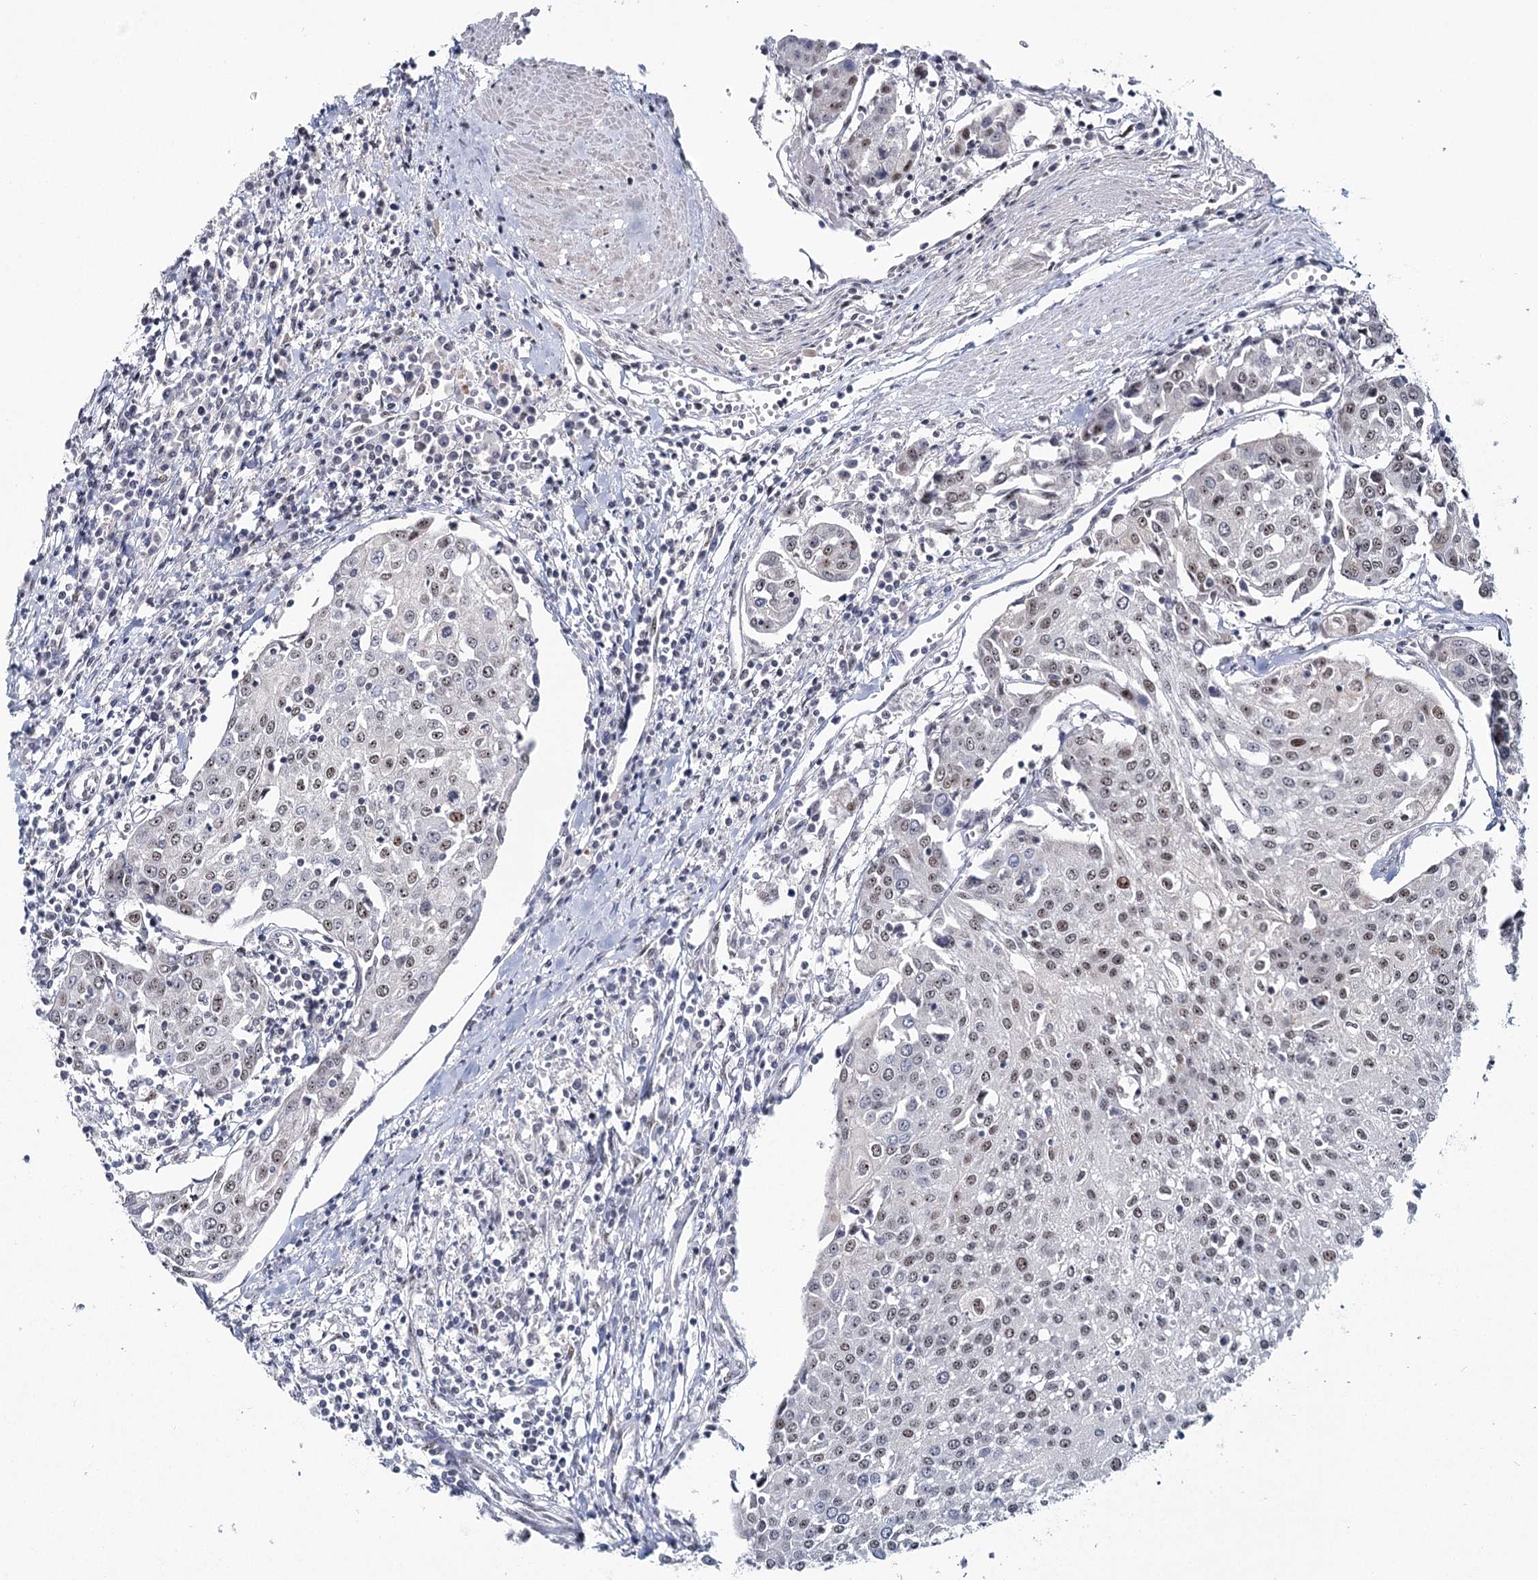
{"staining": {"intensity": "moderate", "quantity": ">75%", "location": "nuclear"}, "tissue": "urothelial cancer", "cell_type": "Tumor cells", "image_type": "cancer", "snomed": [{"axis": "morphology", "description": "Urothelial carcinoma, High grade"}, {"axis": "topography", "description": "Urinary bladder"}], "caption": "Protein staining of urothelial cancer tissue displays moderate nuclear expression in approximately >75% of tumor cells.", "gene": "SCAF8", "patient": {"sex": "female", "age": 85}}